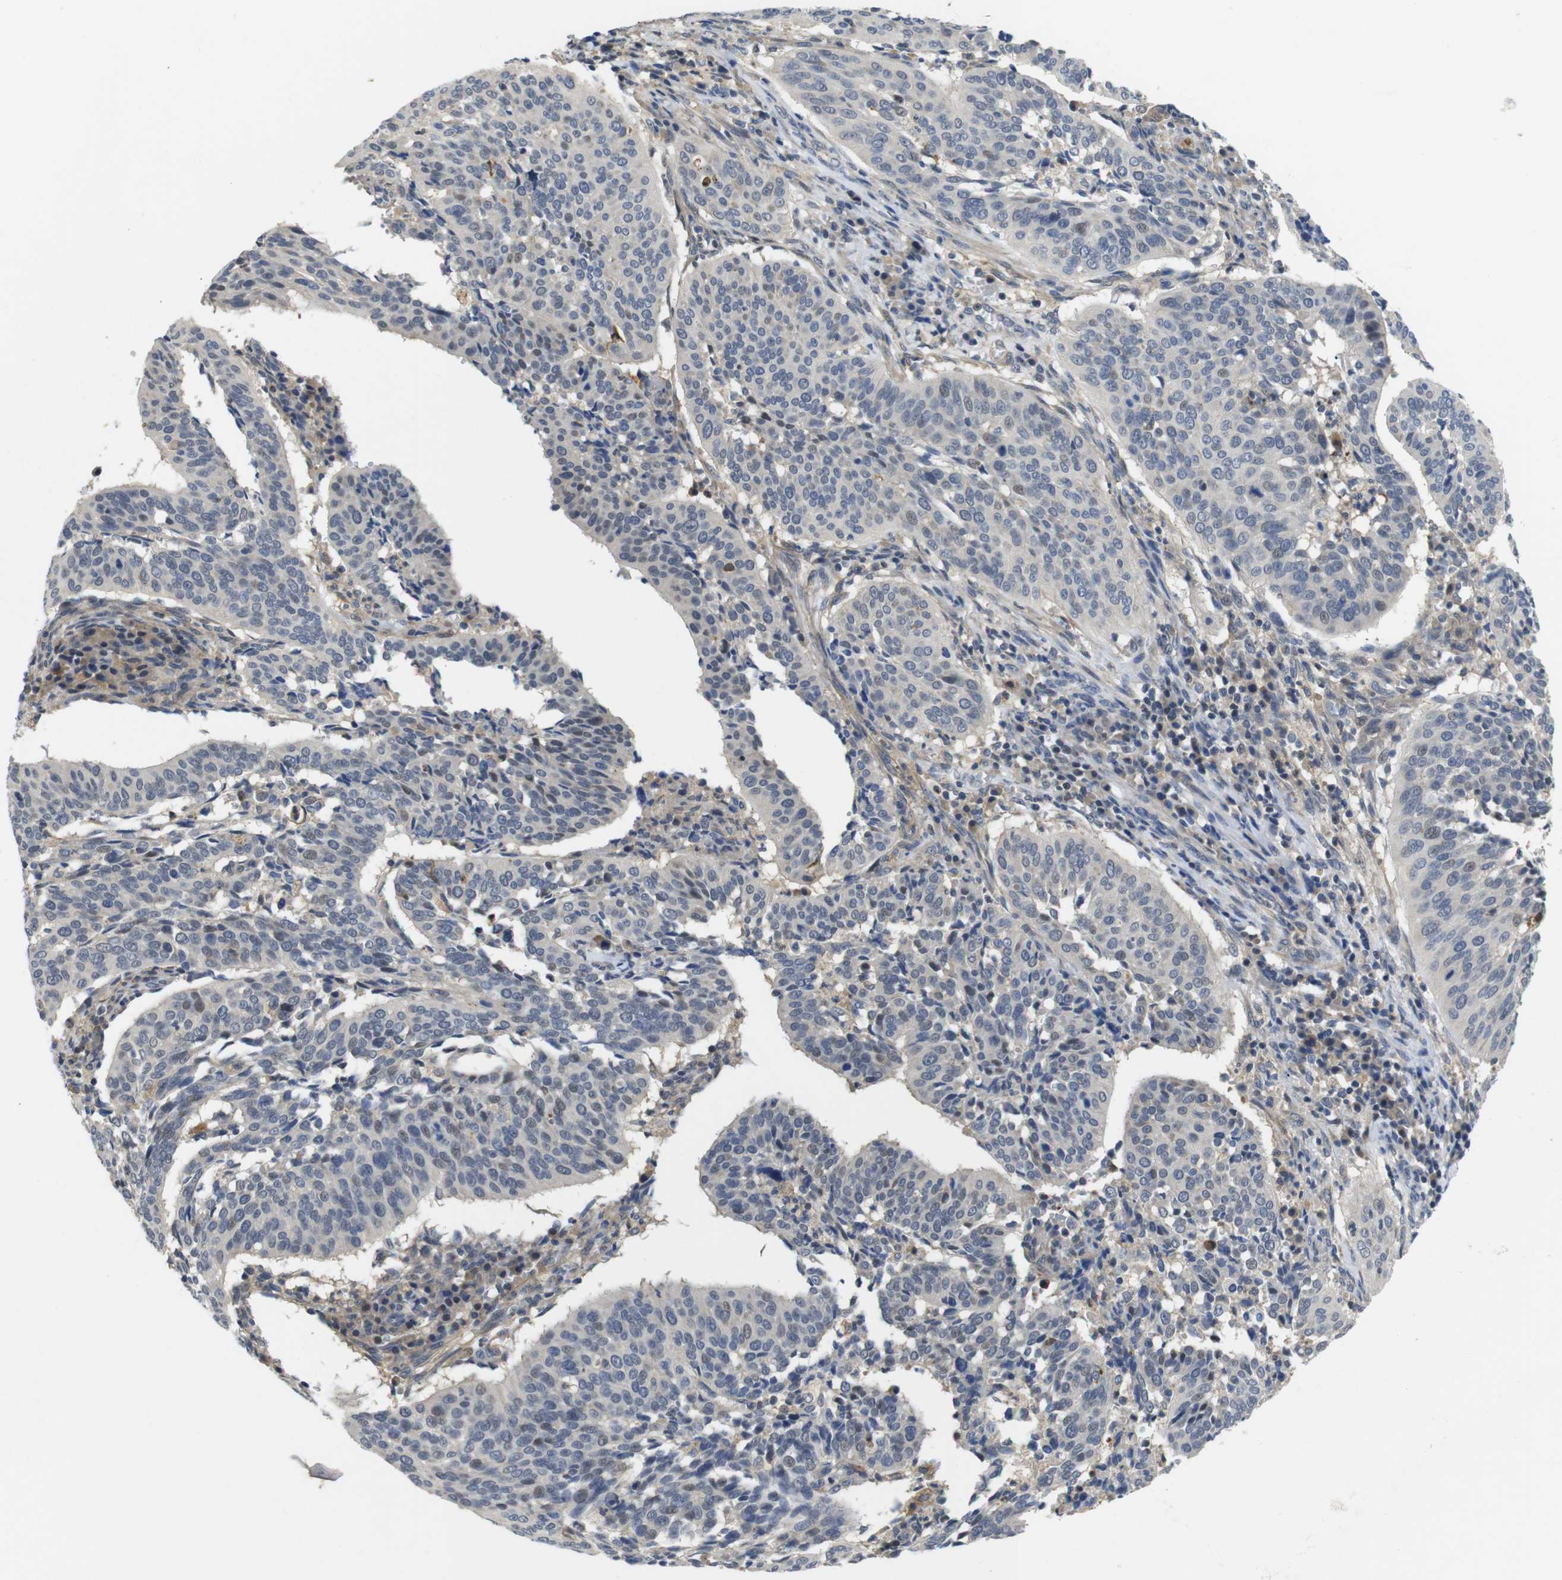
{"staining": {"intensity": "weak", "quantity": "<25%", "location": "nuclear"}, "tissue": "cervical cancer", "cell_type": "Tumor cells", "image_type": "cancer", "snomed": [{"axis": "morphology", "description": "Normal tissue, NOS"}, {"axis": "morphology", "description": "Squamous cell carcinoma, NOS"}, {"axis": "topography", "description": "Cervix"}], "caption": "Image shows no protein staining in tumor cells of cervical cancer tissue.", "gene": "FNTA", "patient": {"sex": "female", "age": 39}}